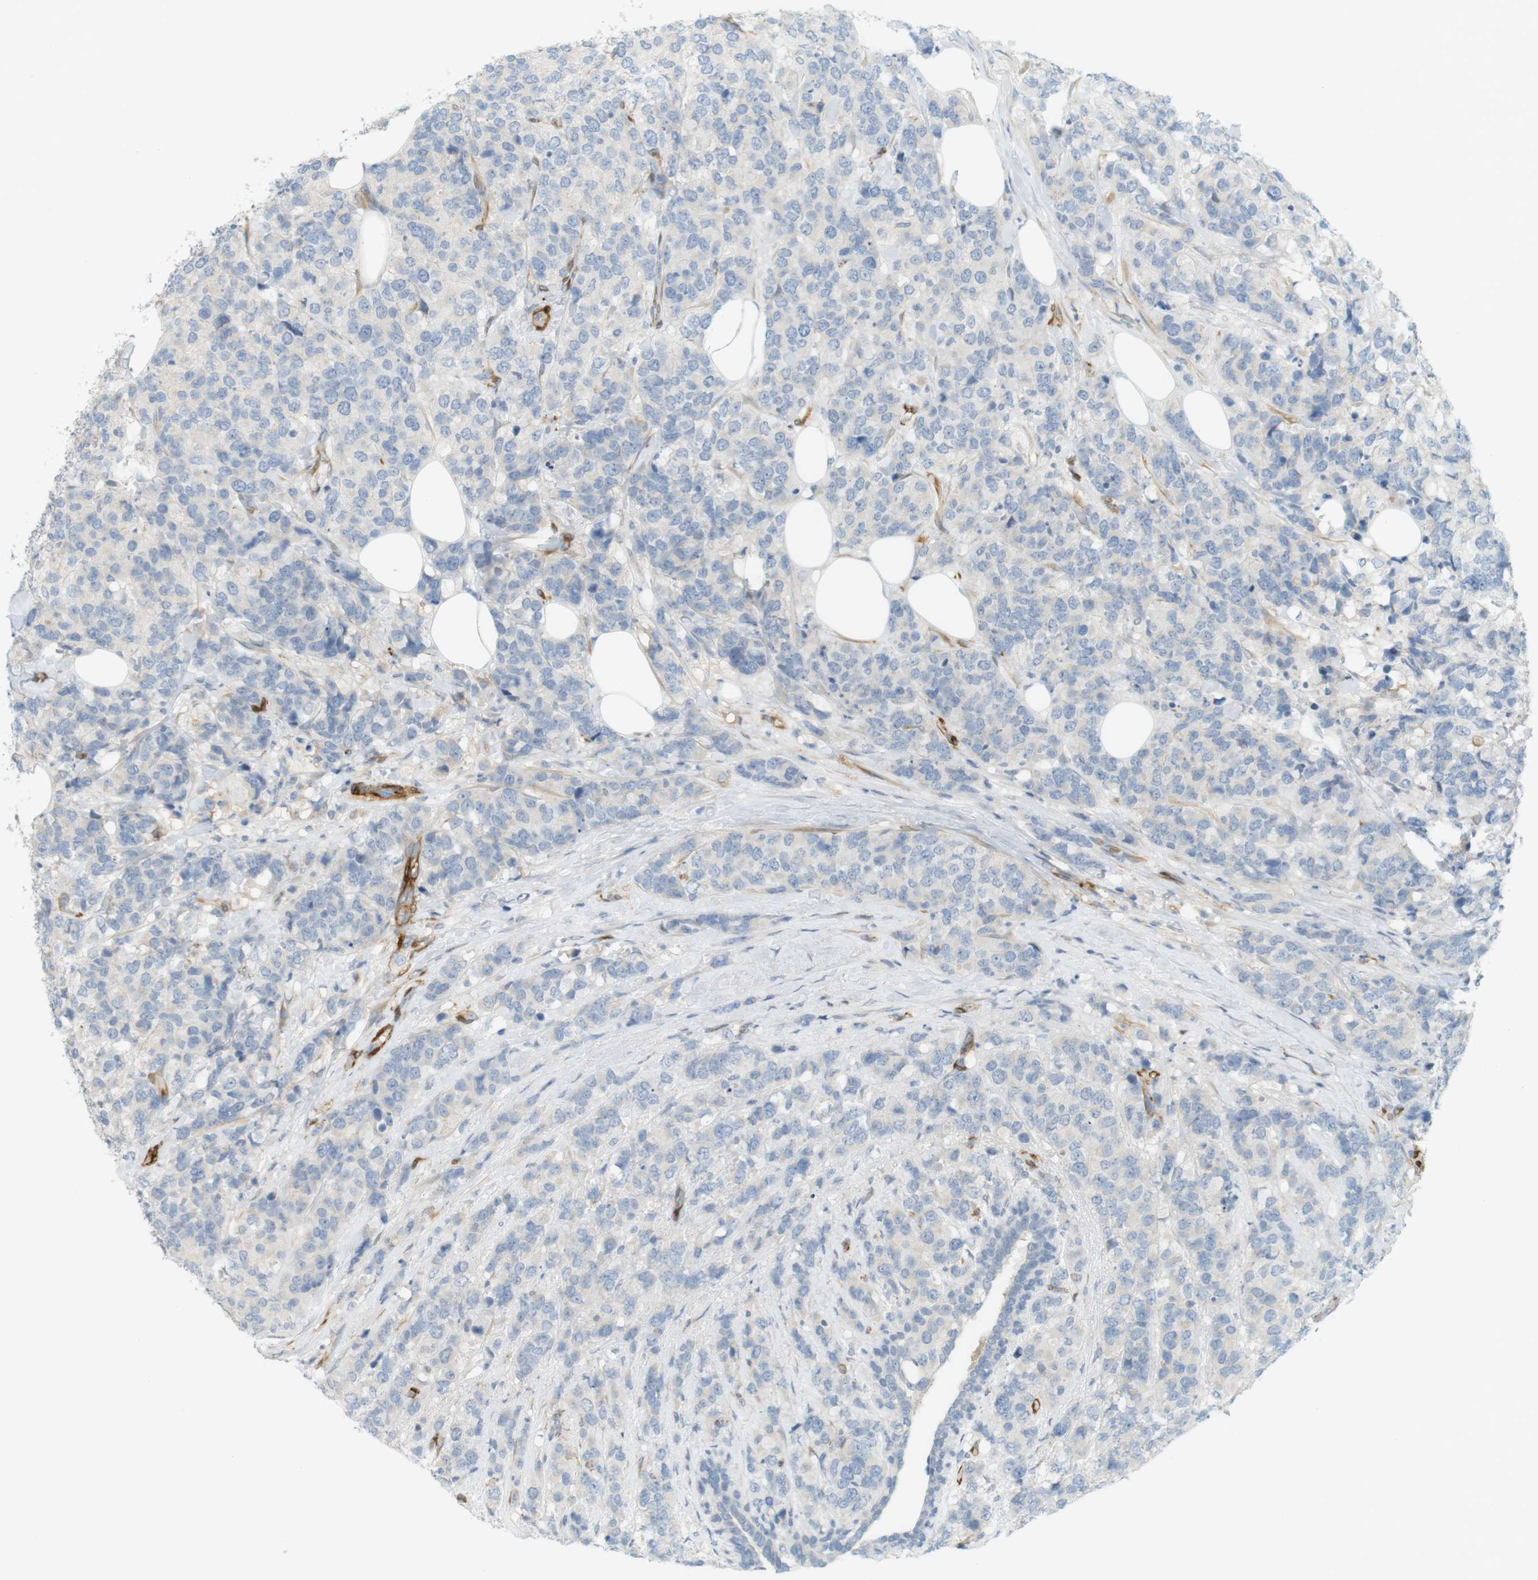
{"staining": {"intensity": "negative", "quantity": "none", "location": "none"}, "tissue": "breast cancer", "cell_type": "Tumor cells", "image_type": "cancer", "snomed": [{"axis": "morphology", "description": "Lobular carcinoma"}, {"axis": "topography", "description": "Breast"}], "caption": "Breast cancer (lobular carcinoma) was stained to show a protein in brown. There is no significant positivity in tumor cells. Nuclei are stained in blue.", "gene": "PDE3A", "patient": {"sex": "female", "age": 59}}